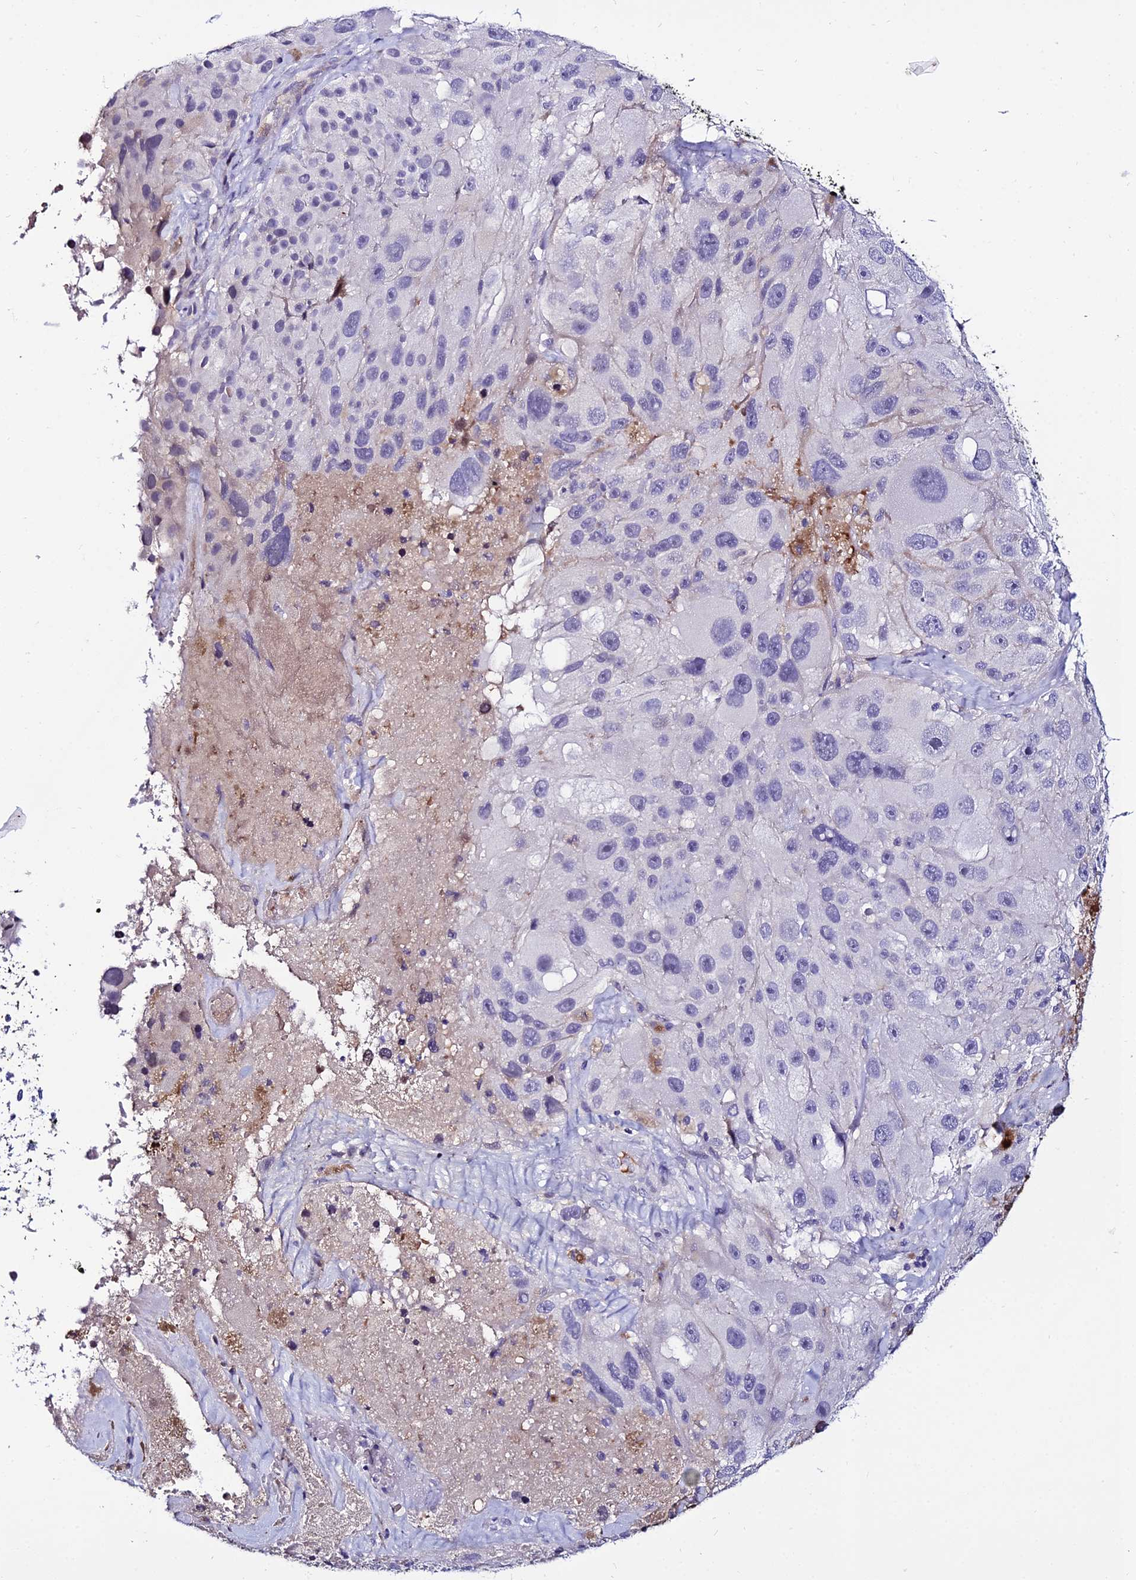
{"staining": {"intensity": "negative", "quantity": "none", "location": "none"}, "tissue": "melanoma", "cell_type": "Tumor cells", "image_type": "cancer", "snomed": [{"axis": "morphology", "description": "Malignant melanoma, Metastatic site"}, {"axis": "topography", "description": "Lymph node"}], "caption": "There is no significant positivity in tumor cells of melanoma. (Brightfield microscopy of DAB (3,3'-diaminobenzidine) IHC at high magnification).", "gene": "DEFB132", "patient": {"sex": "male", "age": 62}}